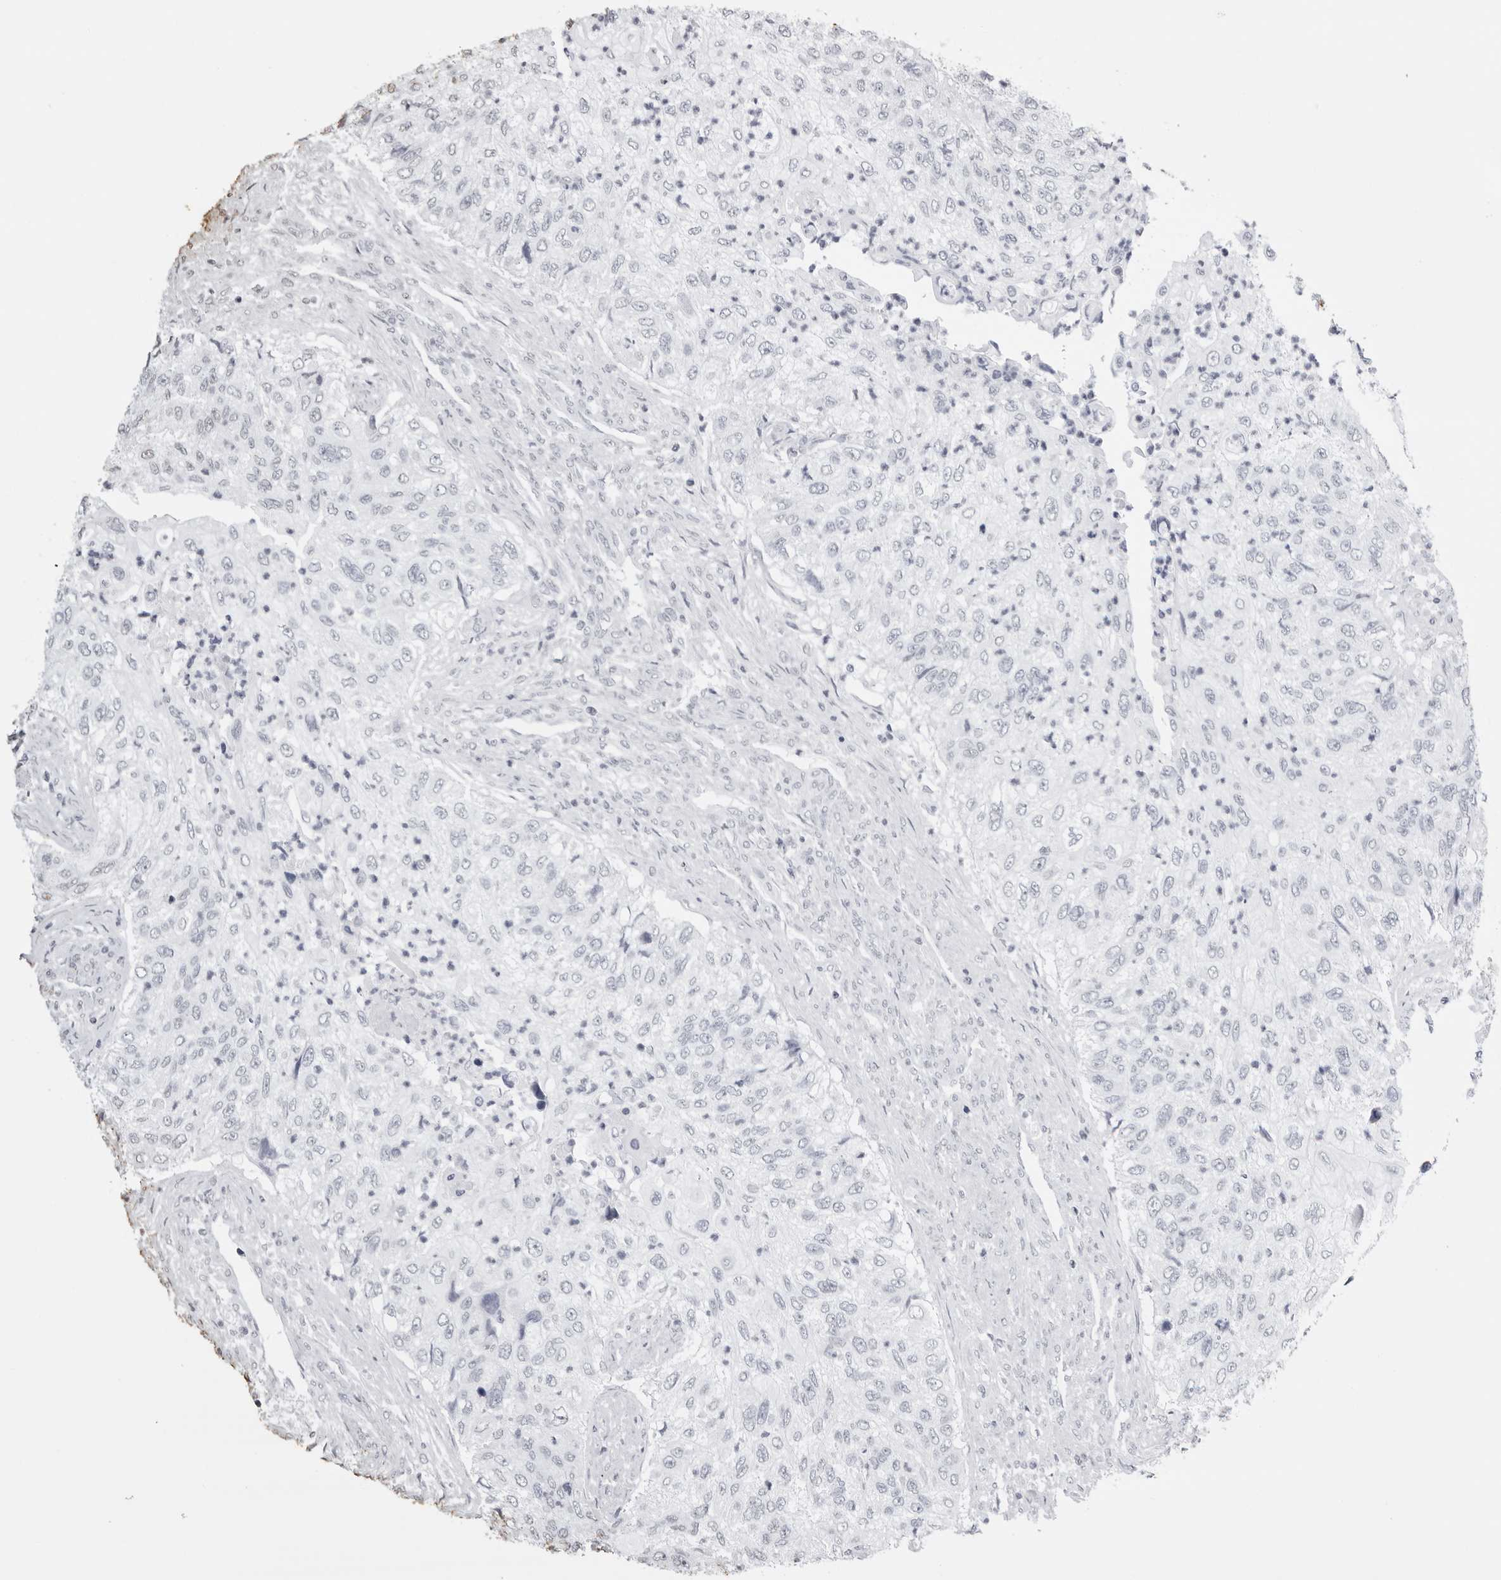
{"staining": {"intensity": "negative", "quantity": "none", "location": "none"}, "tissue": "urothelial cancer", "cell_type": "Tumor cells", "image_type": "cancer", "snomed": [{"axis": "morphology", "description": "Urothelial carcinoma, High grade"}, {"axis": "topography", "description": "Urinary bladder"}], "caption": "Immunohistochemistry (IHC) of human urothelial cancer demonstrates no positivity in tumor cells.", "gene": "SERPINF2", "patient": {"sex": "female", "age": 60}}